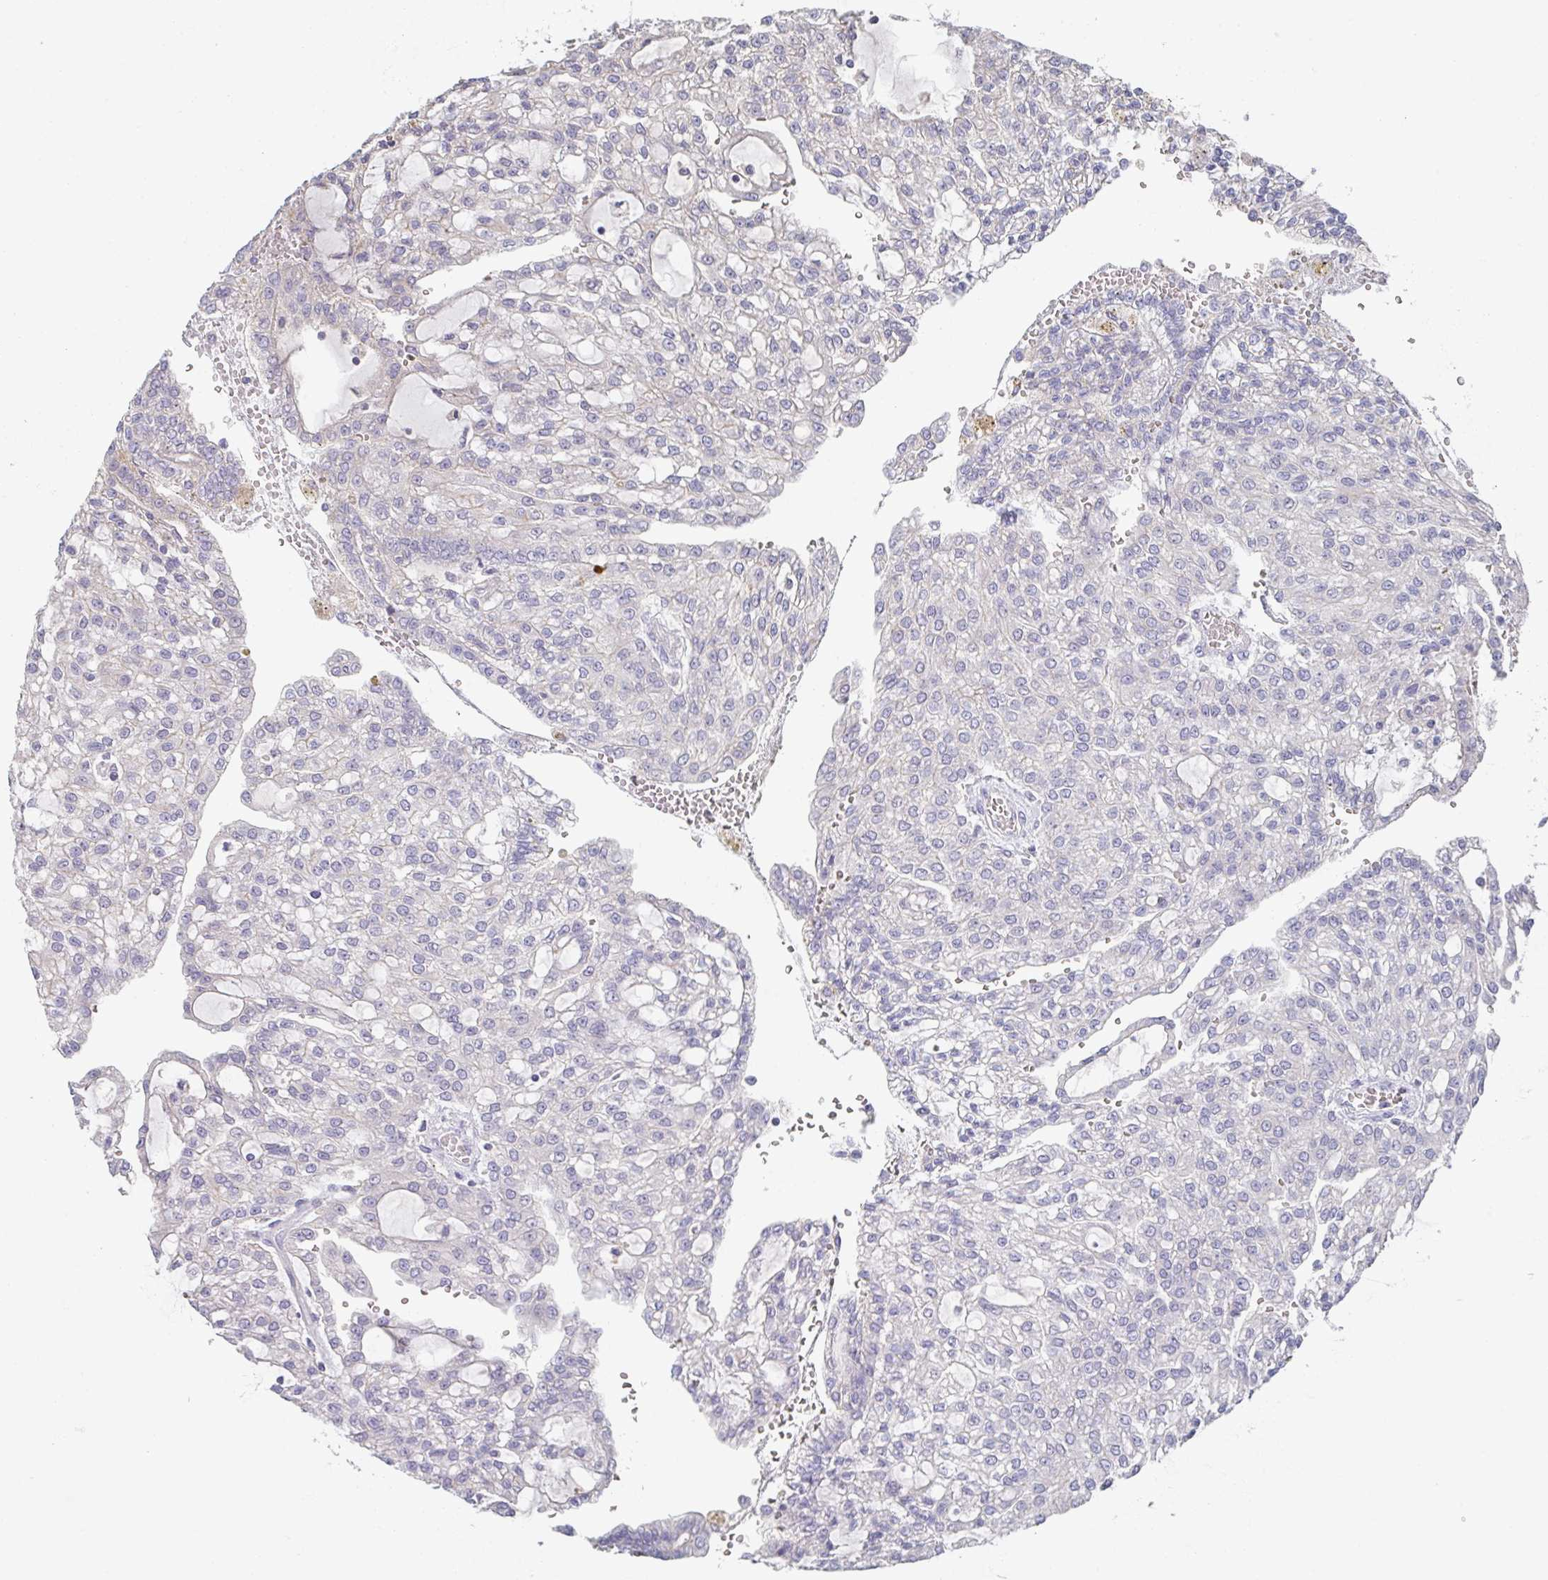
{"staining": {"intensity": "negative", "quantity": "none", "location": "none"}, "tissue": "renal cancer", "cell_type": "Tumor cells", "image_type": "cancer", "snomed": [{"axis": "morphology", "description": "Adenocarcinoma, NOS"}, {"axis": "topography", "description": "Kidney"}], "caption": "An IHC photomicrograph of renal cancer (adenocarcinoma) is shown. There is no staining in tumor cells of renal cancer (adenocarcinoma).", "gene": "CHMP5", "patient": {"sex": "male", "age": 63}}